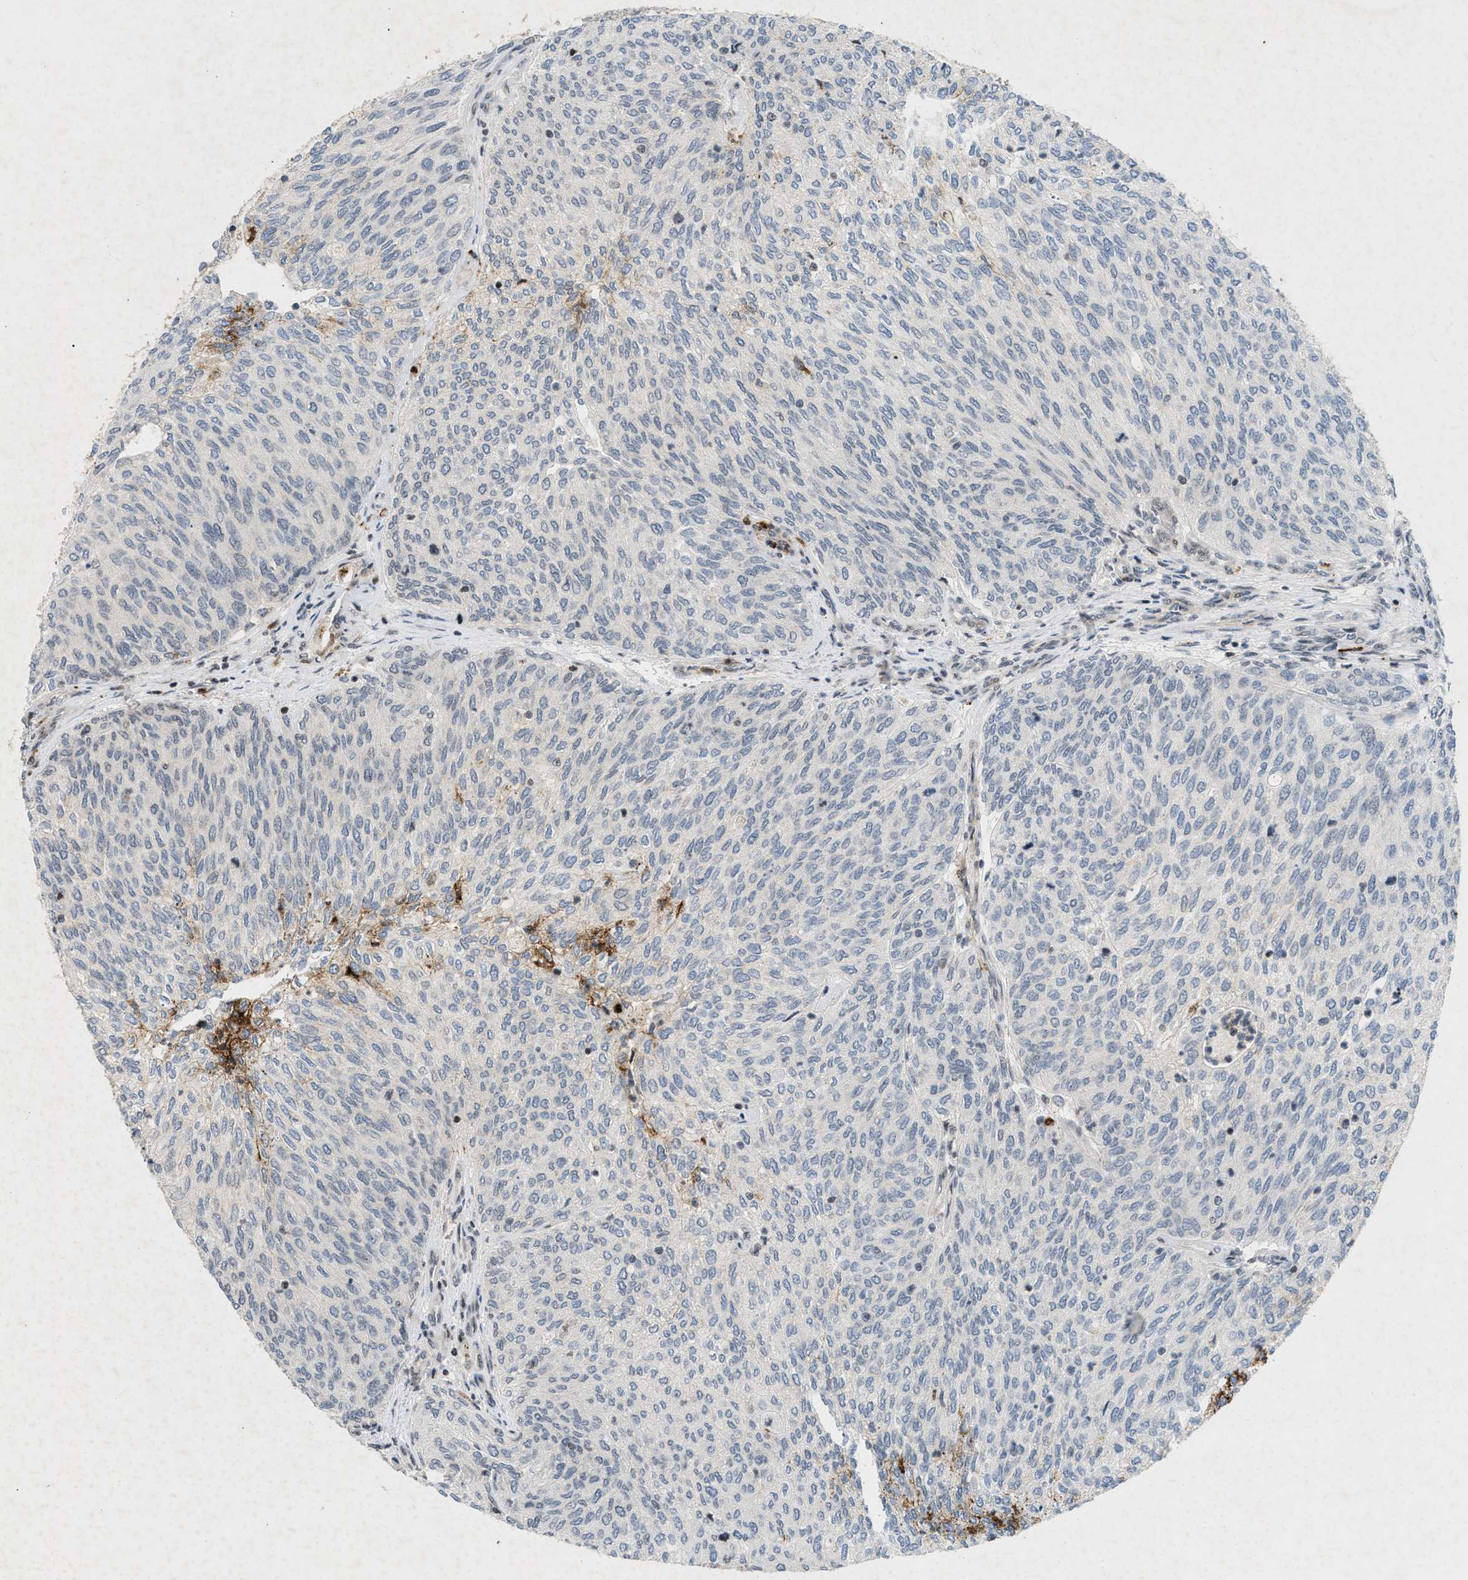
{"staining": {"intensity": "negative", "quantity": "none", "location": "none"}, "tissue": "urothelial cancer", "cell_type": "Tumor cells", "image_type": "cancer", "snomed": [{"axis": "morphology", "description": "Urothelial carcinoma, Low grade"}, {"axis": "topography", "description": "Urinary bladder"}], "caption": "A photomicrograph of human low-grade urothelial carcinoma is negative for staining in tumor cells. Nuclei are stained in blue.", "gene": "ZPR1", "patient": {"sex": "female", "age": 79}}